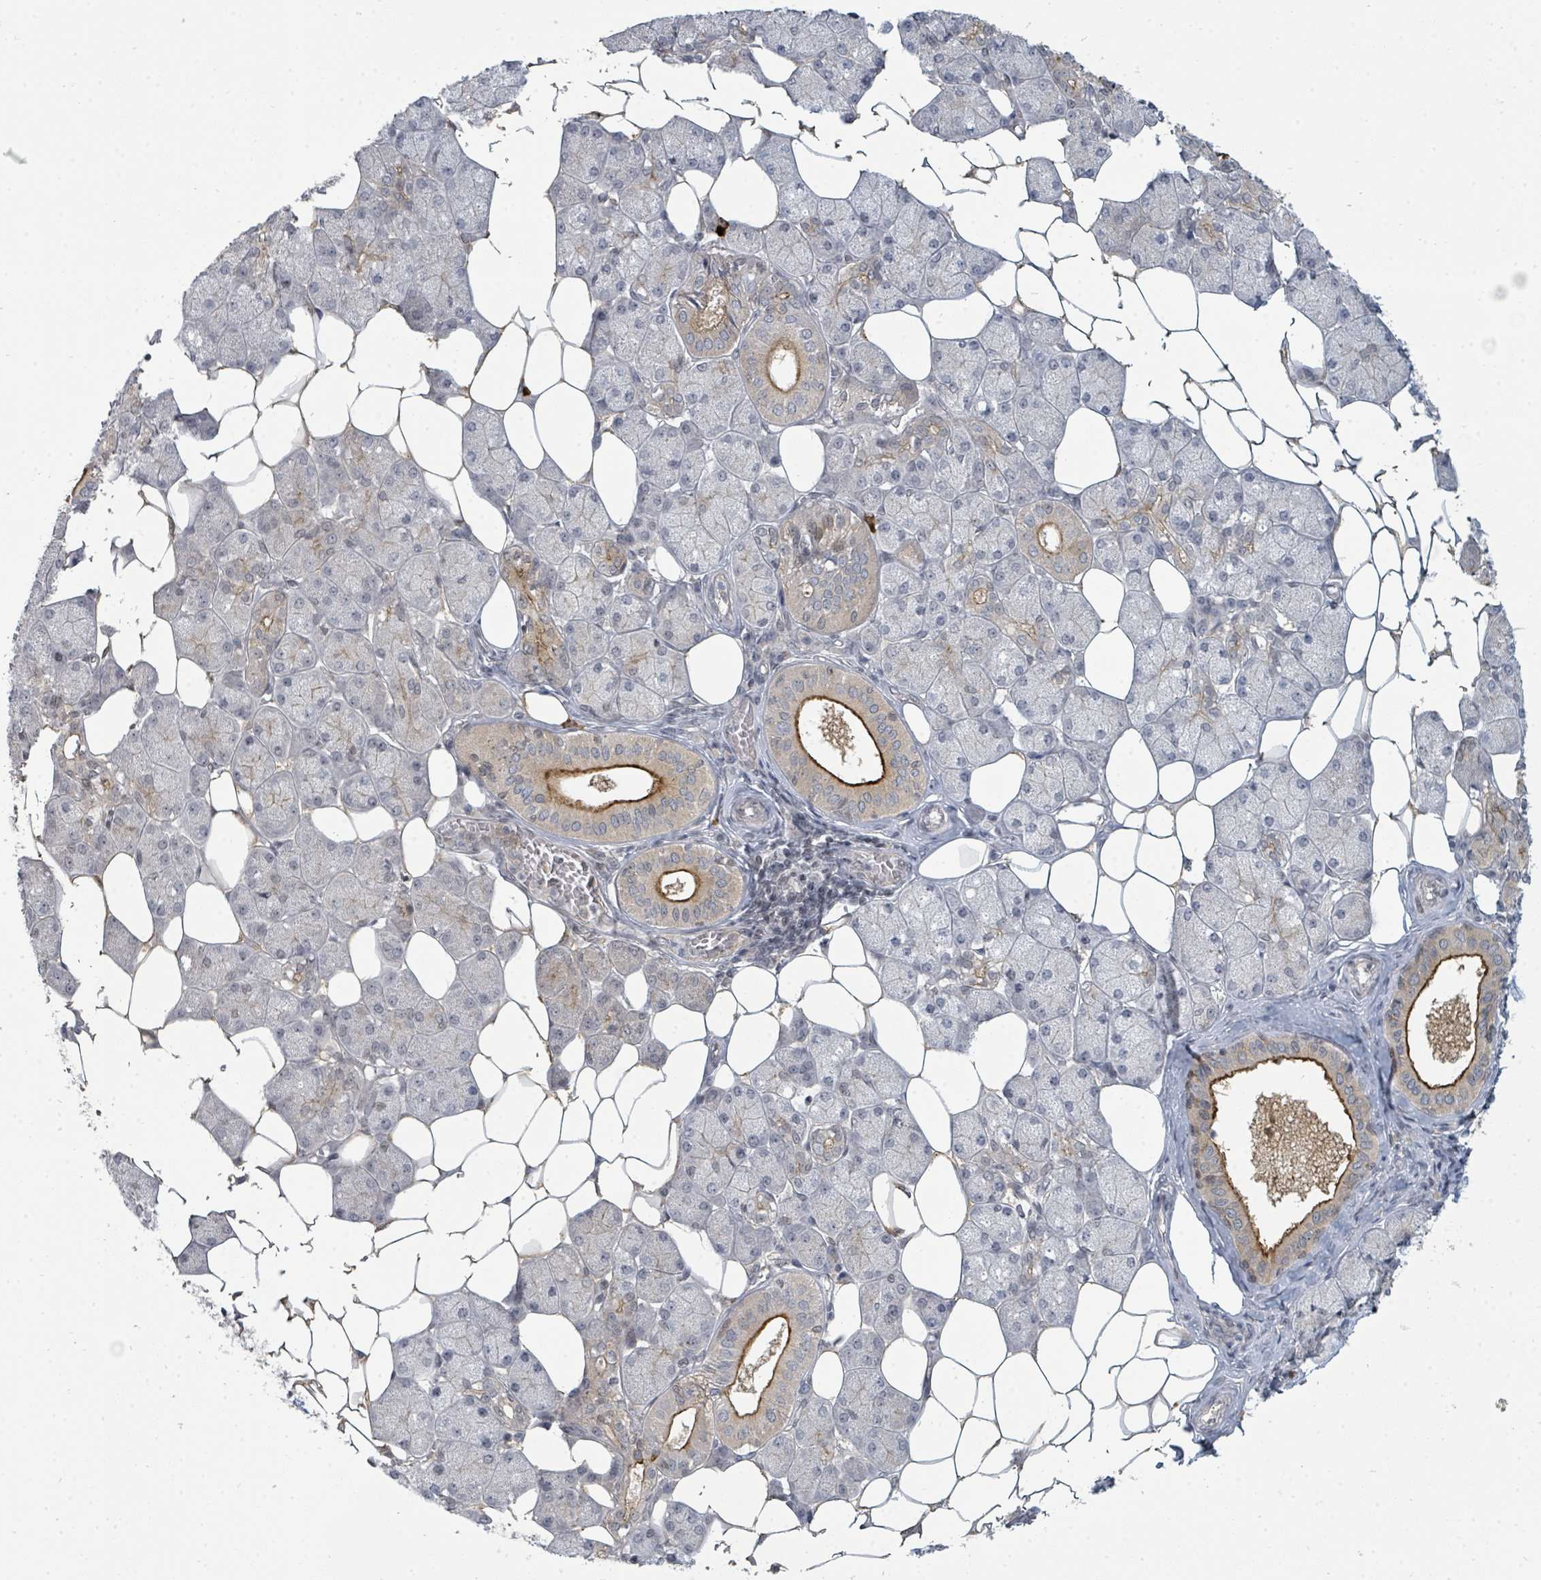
{"staining": {"intensity": "strong", "quantity": "<25%", "location": "cytoplasmic/membranous"}, "tissue": "salivary gland", "cell_type": "Glandular cells", "image_type": "normal", "snomed": [{"axis": "morphology", "description": "Squamous cell carcinoma, NOS"}, {"axis": "topography", "description": "Skin"}, {"axis": "topography", "description": "Head-Neck"}], "caption": "IHC (DAB) staining of normal salivary gland demonstrates strong cytoplasmic/membranous protein staining in approximately <25% of glandular cells.", "gene": "PSMG2", "patient": {"sex": "male", "age": 80}}